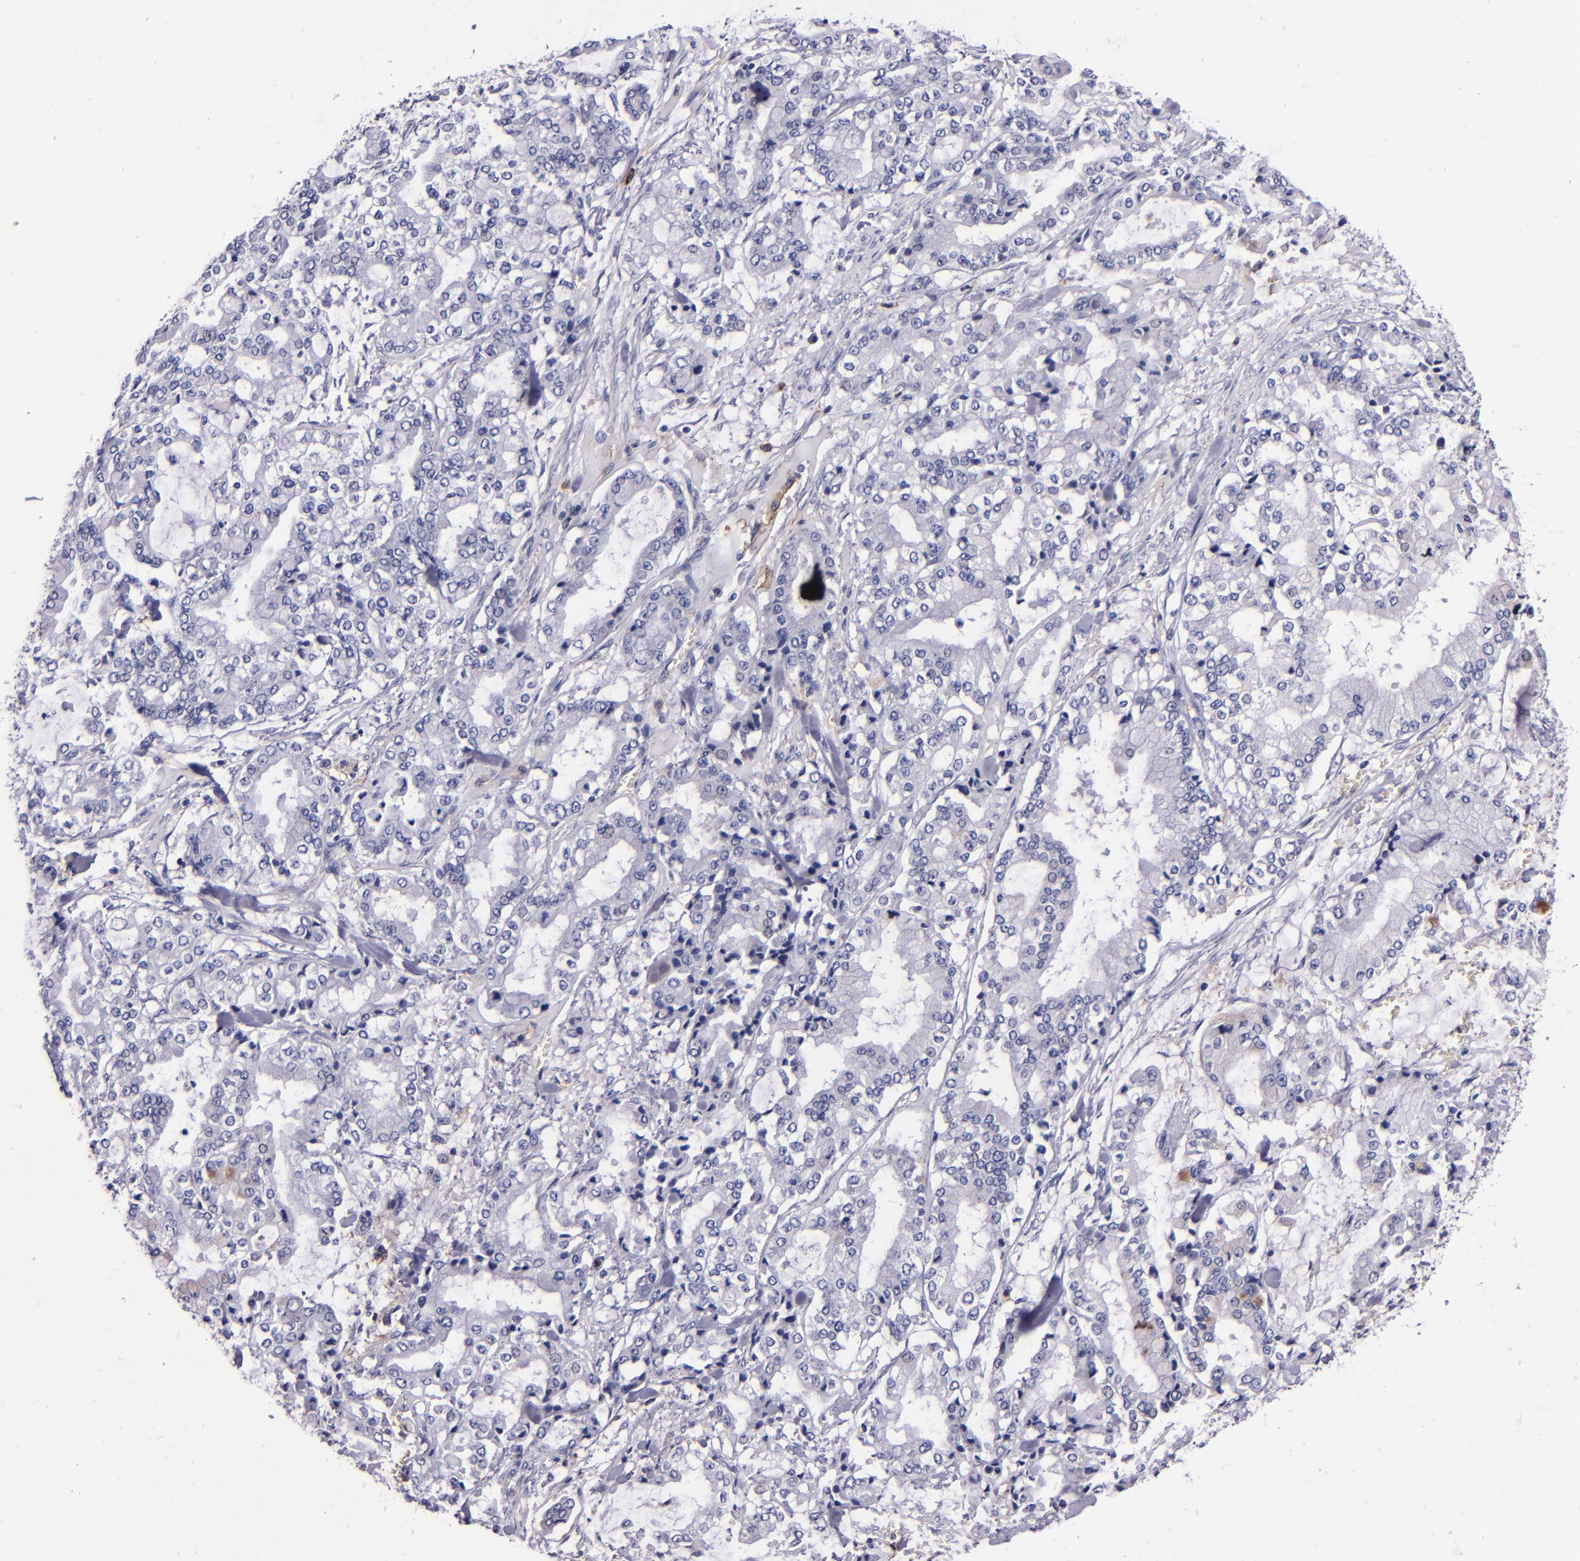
{"staining": {"intensity": "negative", "quantity": "none", "location": "none"}, "tissue": "stomach cancer", "cell_type": "Tumor cells", "image_type": "cancer", "snomed": [{"axis": "morphology", "description": "Normal tissue, NOS"}, {"axis": "morphology", "description": "Adenocarcinoma, NOS"}, {"axis": "topography", "description": "Stomach, upper"}, {"axis": "topography", "description": "Stomach"}], "caption": "This is an IHC micrograph of human stomach cancer (adenocarcinoma). There is no staining in tumor cells.", "gene": "SIRPA", "patient": {"sex": "male", "age": 76}}